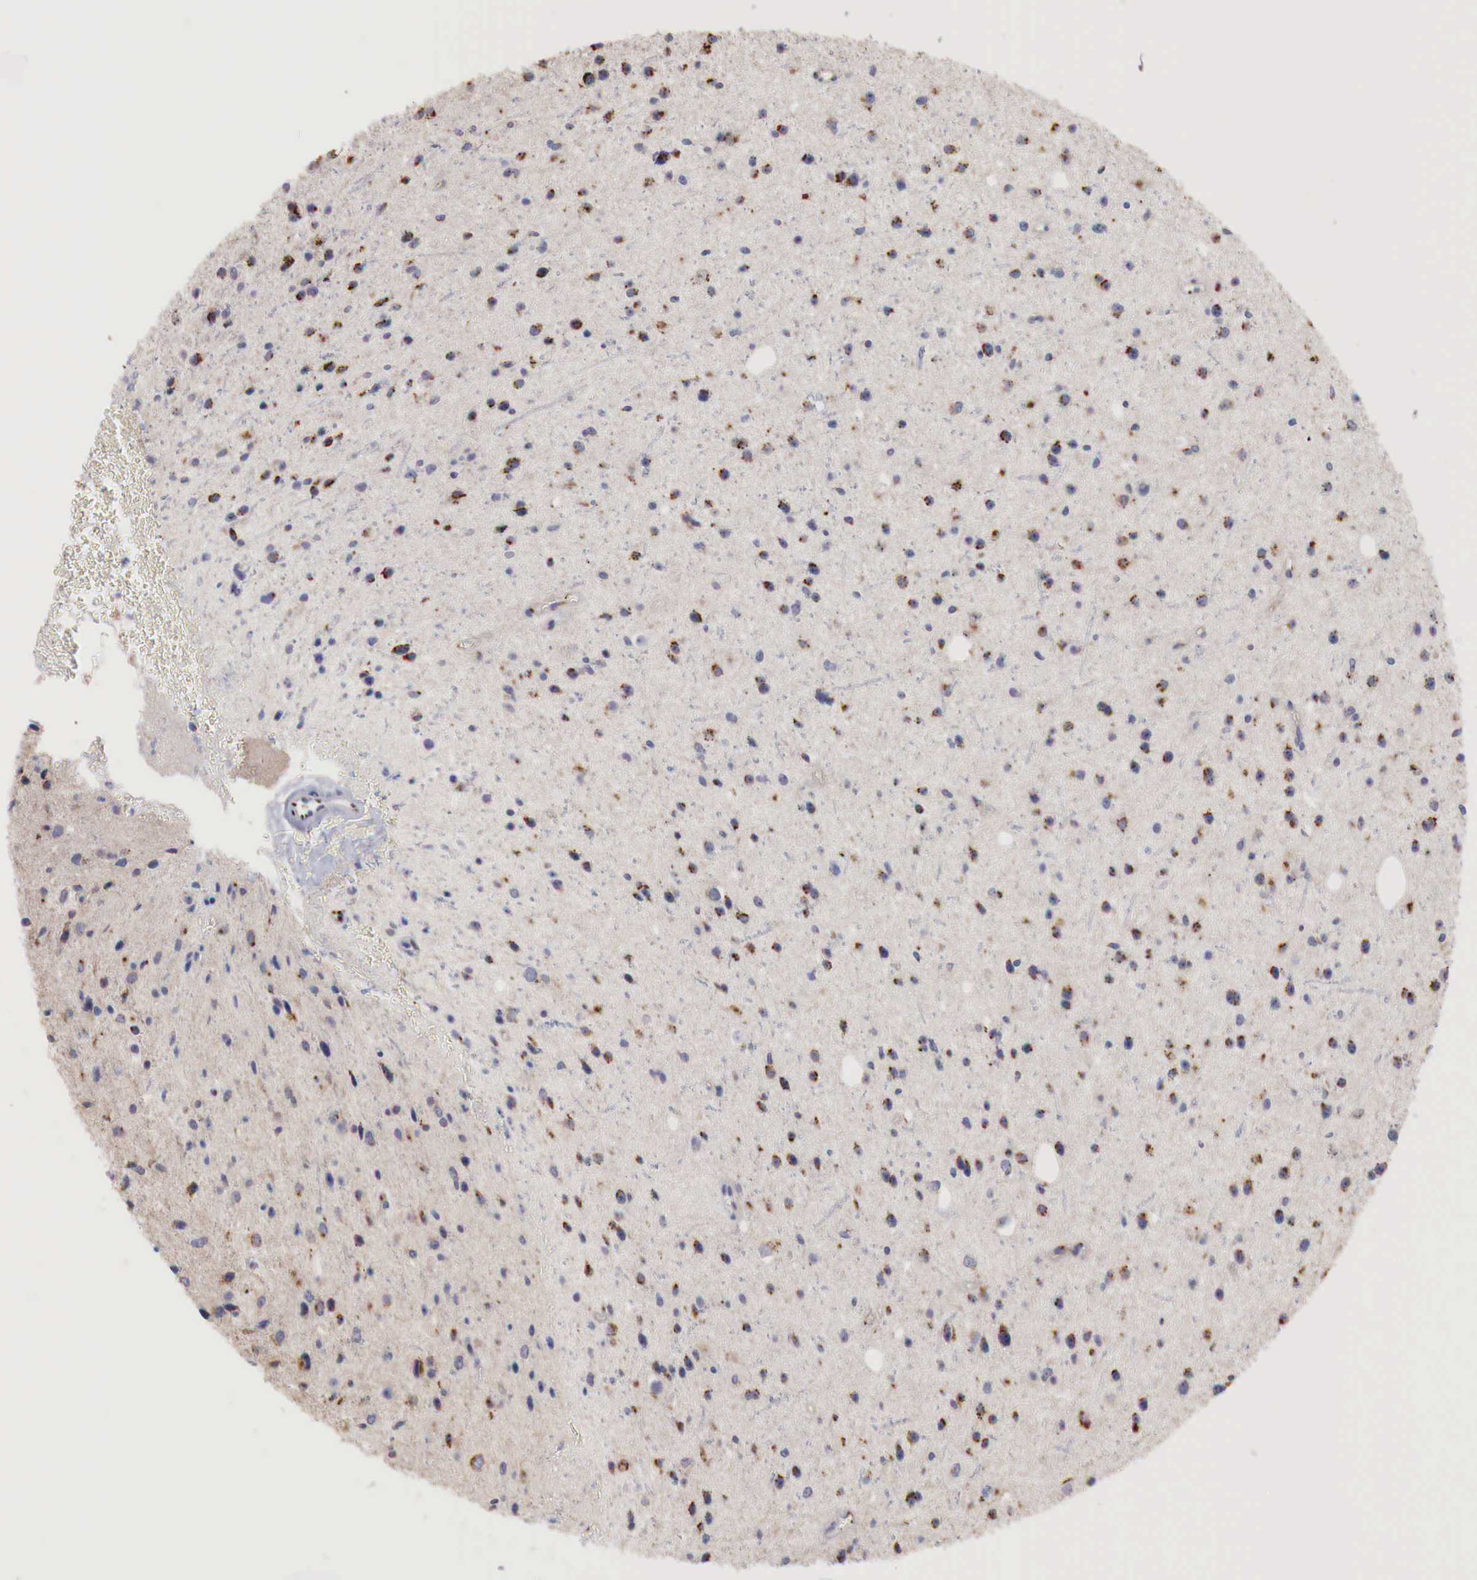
{"staining": {"intensity": "moderate", "quantity": "25%-75%", "location": "cytoplasmic/membranous"}, "tissue": "glioma", "cell_type": "Tumor cells", "image_type": "cancer", "snomed": [{"axis": "morphology", "description": "Glioma, malignant, Low grade"}, {"axis": "topography", "description": "Brain"}], "caption": "Moderate cytoplasmic/membranous protein staining is appreciated in approximately 25%-75% of tumor cells in glioma. (IHC, brightfield microscopy, high magnification).", "gene": "SYAP1", "patient": {"sex": "female", "age": 46}}